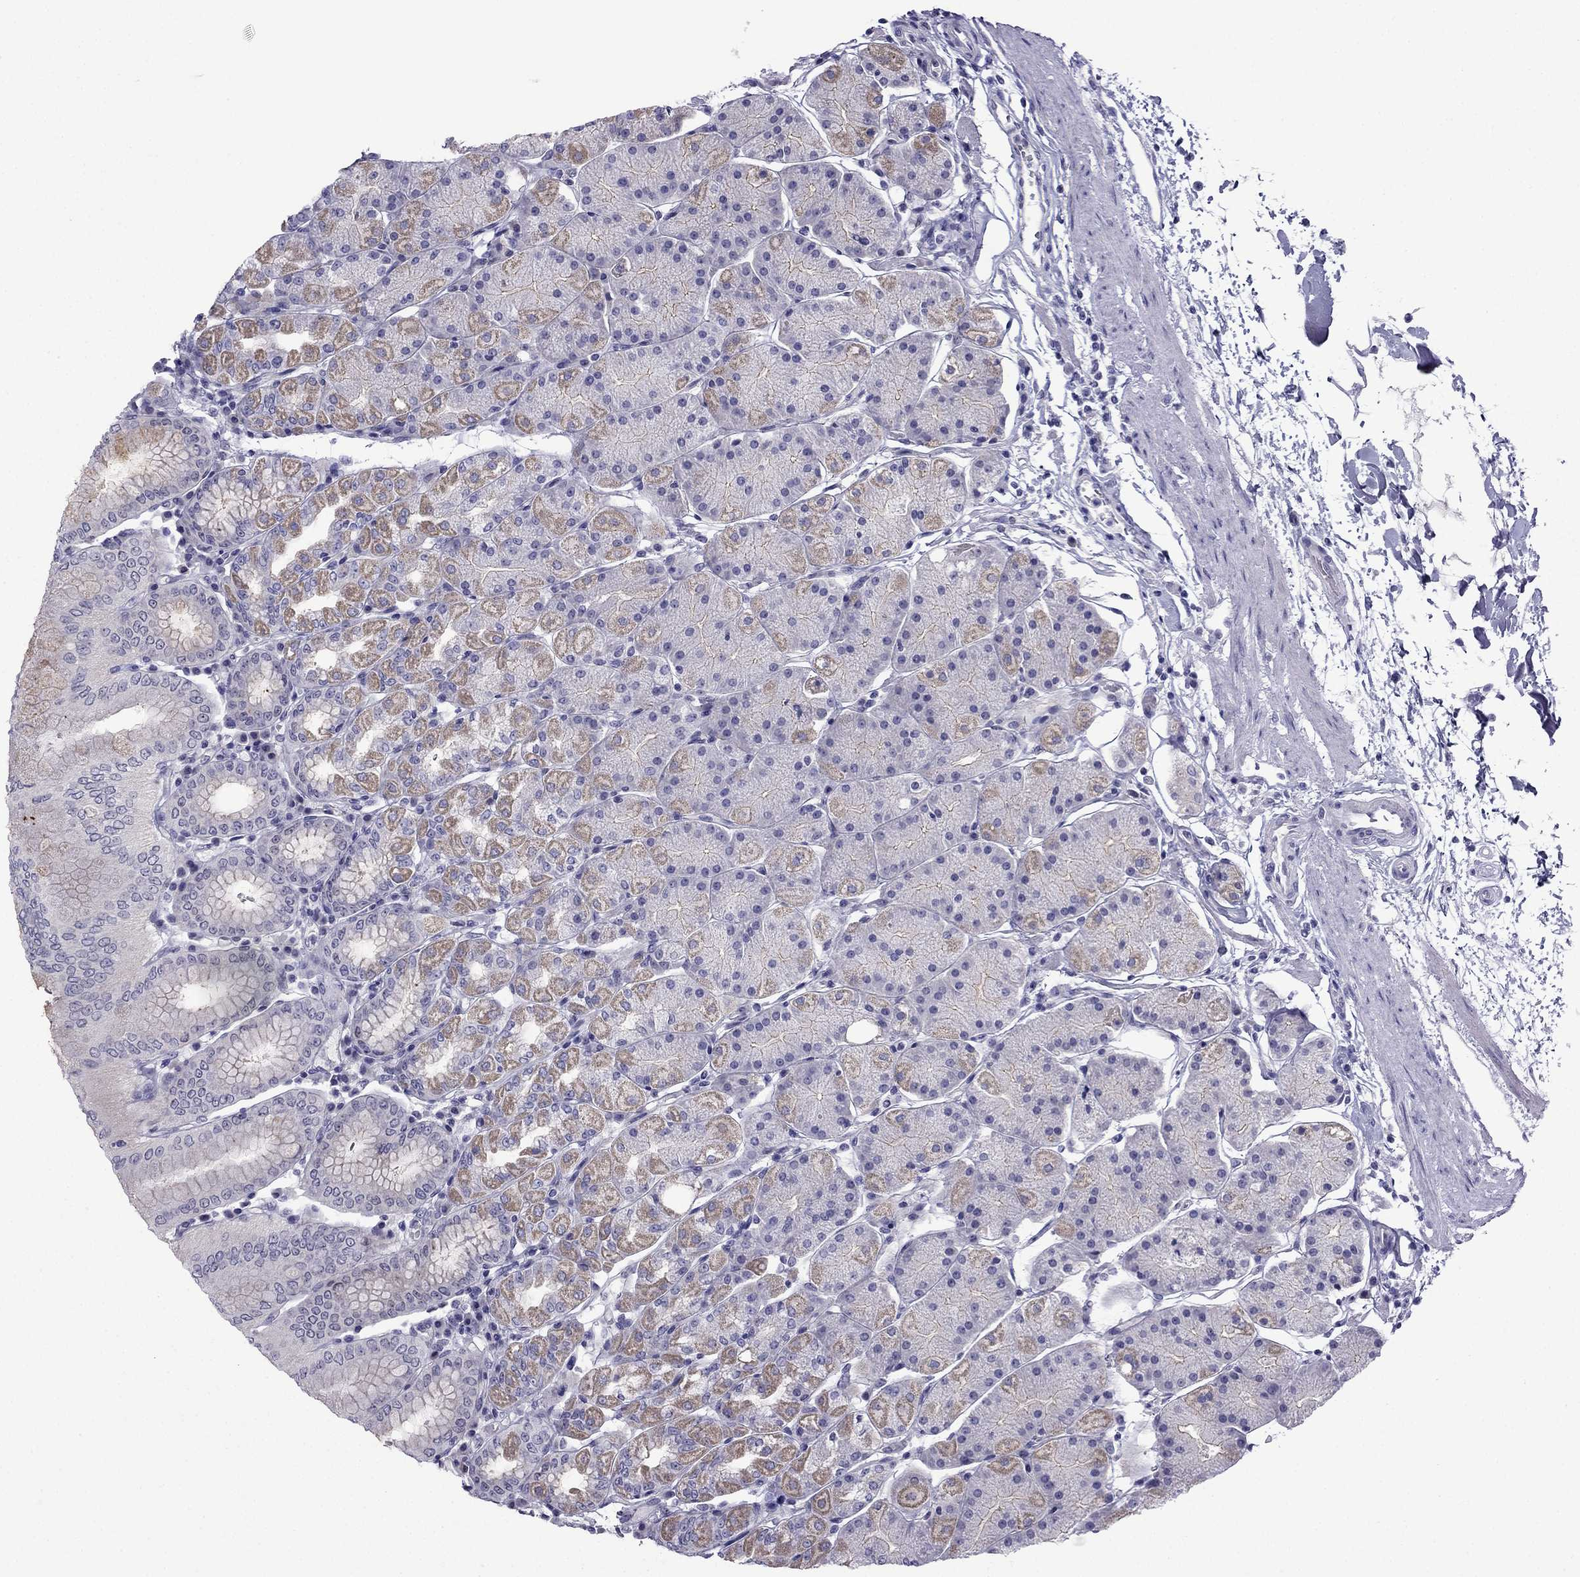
{"staining": {"intensity": "weak", "quantity": "25%-75%", "location": "cytoplasmic/membranous"}, "tissue": "stomach", "cell_type": "Glandular cells", "image_type": "normal", "snomed": [{"axis": "morphology", "description": "Normal tissue, NOS"}, {"axis": "topography", "description": "Stomach"}], "caption": "About 25%-75% of glandular cells in normal human stomach reveal weak cytoplasmic/membranous protein staining as visualized by brown immunohistochemical staining.", "gene": "POM121L12", "patient": {"sex": "male", "age": 54}}